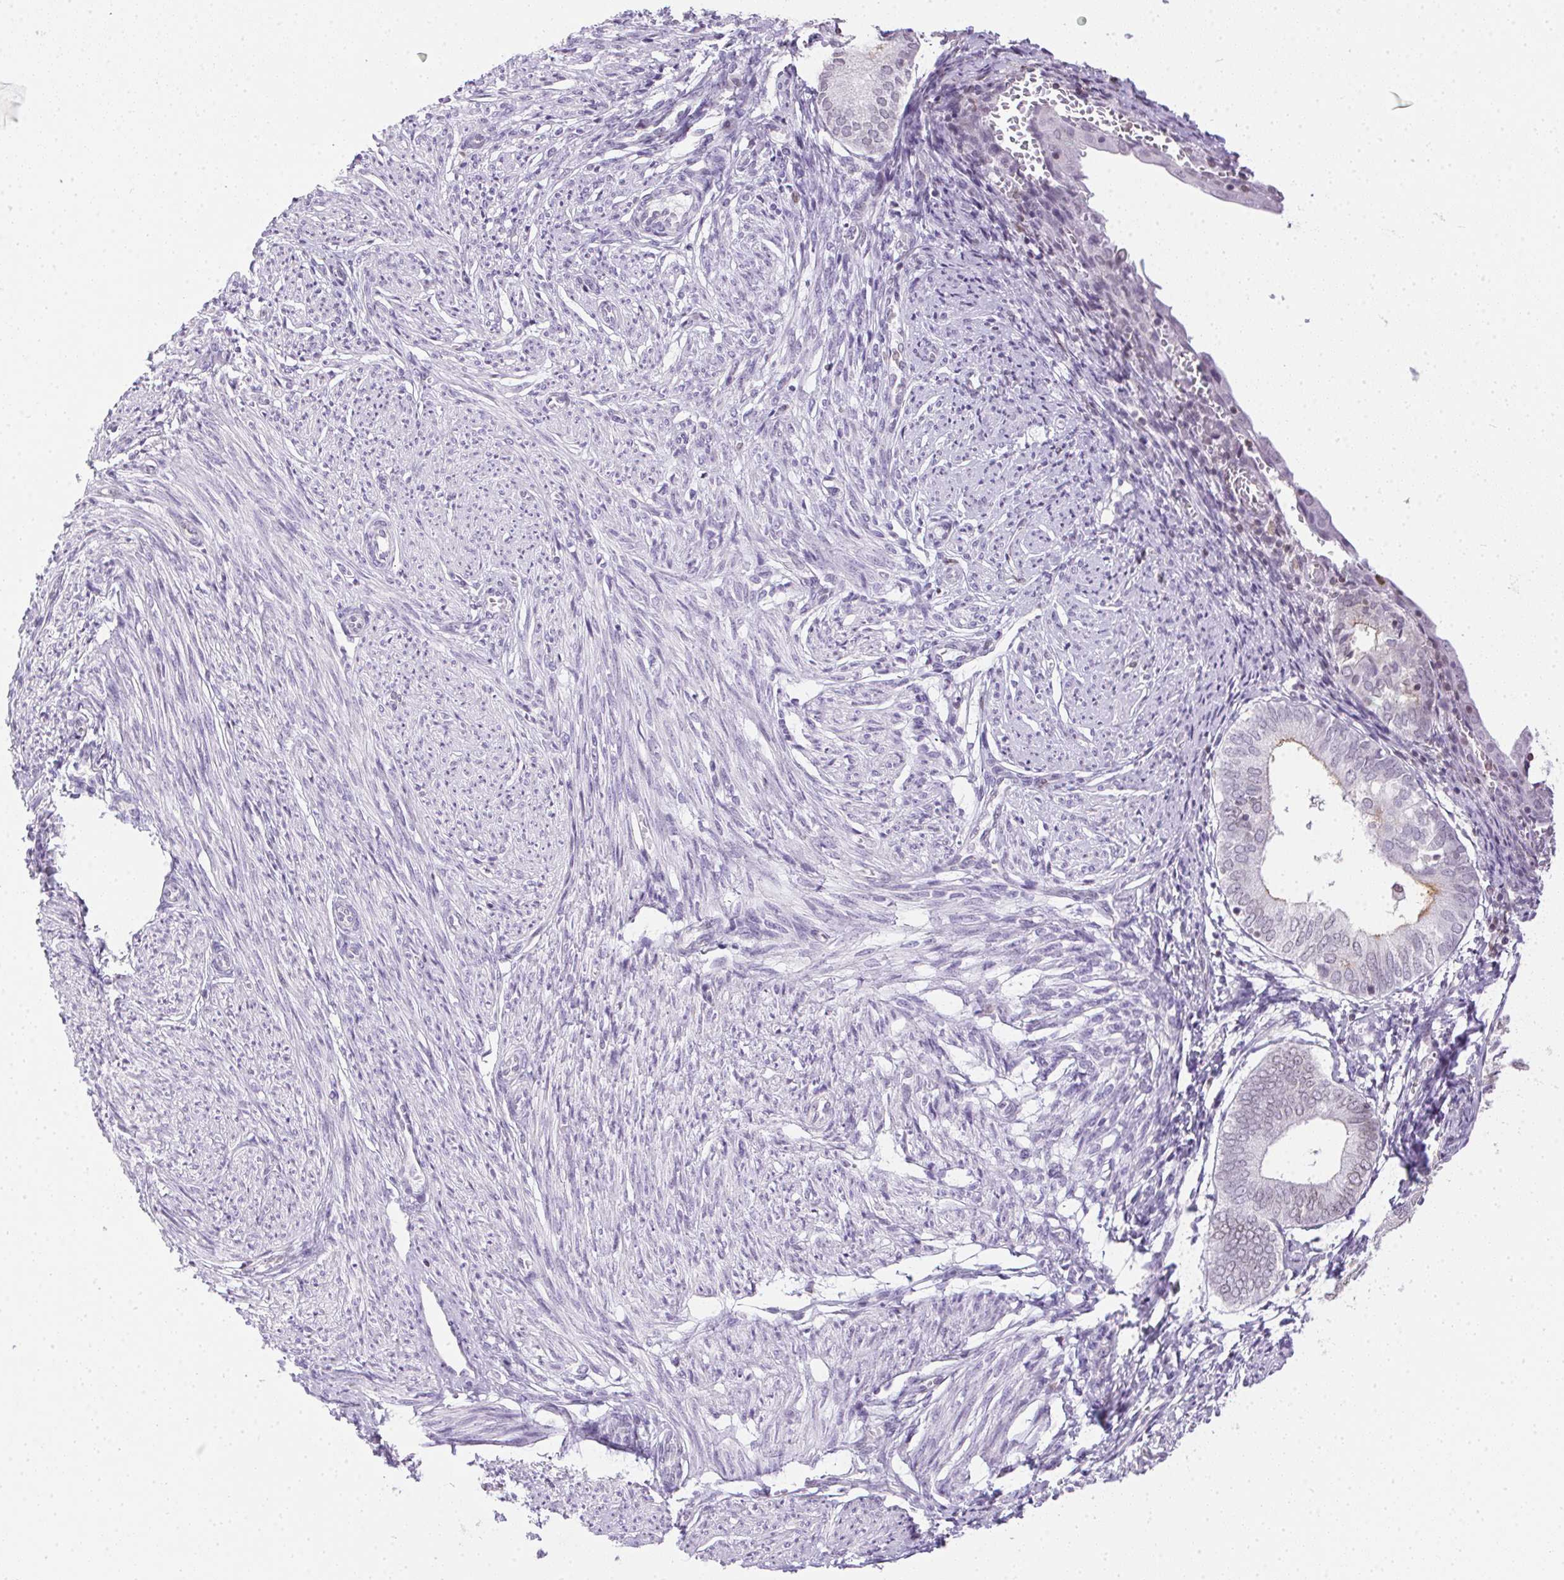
{"staining": {"intensity": "negative", "quantity": "none", "location": "none"}, "tissue": "endometrium", "cell_type": "Cells in endometrial stroma", "image_type": "normal", "snomed": [{"axis": "morphology", "description": "Normal tissue, NOS"}, {"axis": "topography", "description": "Endometrium"}], "caption": "High power microscopy photomicrograph of an immunohistochemistry micrograph of unremarkable endometrium, revealing no significant staining in cells in endometrial stroma. The staining is performed using DAB brown chromogen with nuclei counter-stained in using hematoxylin.", "gene": "PRL", "patient": {"sex": "female", "age": 50}}